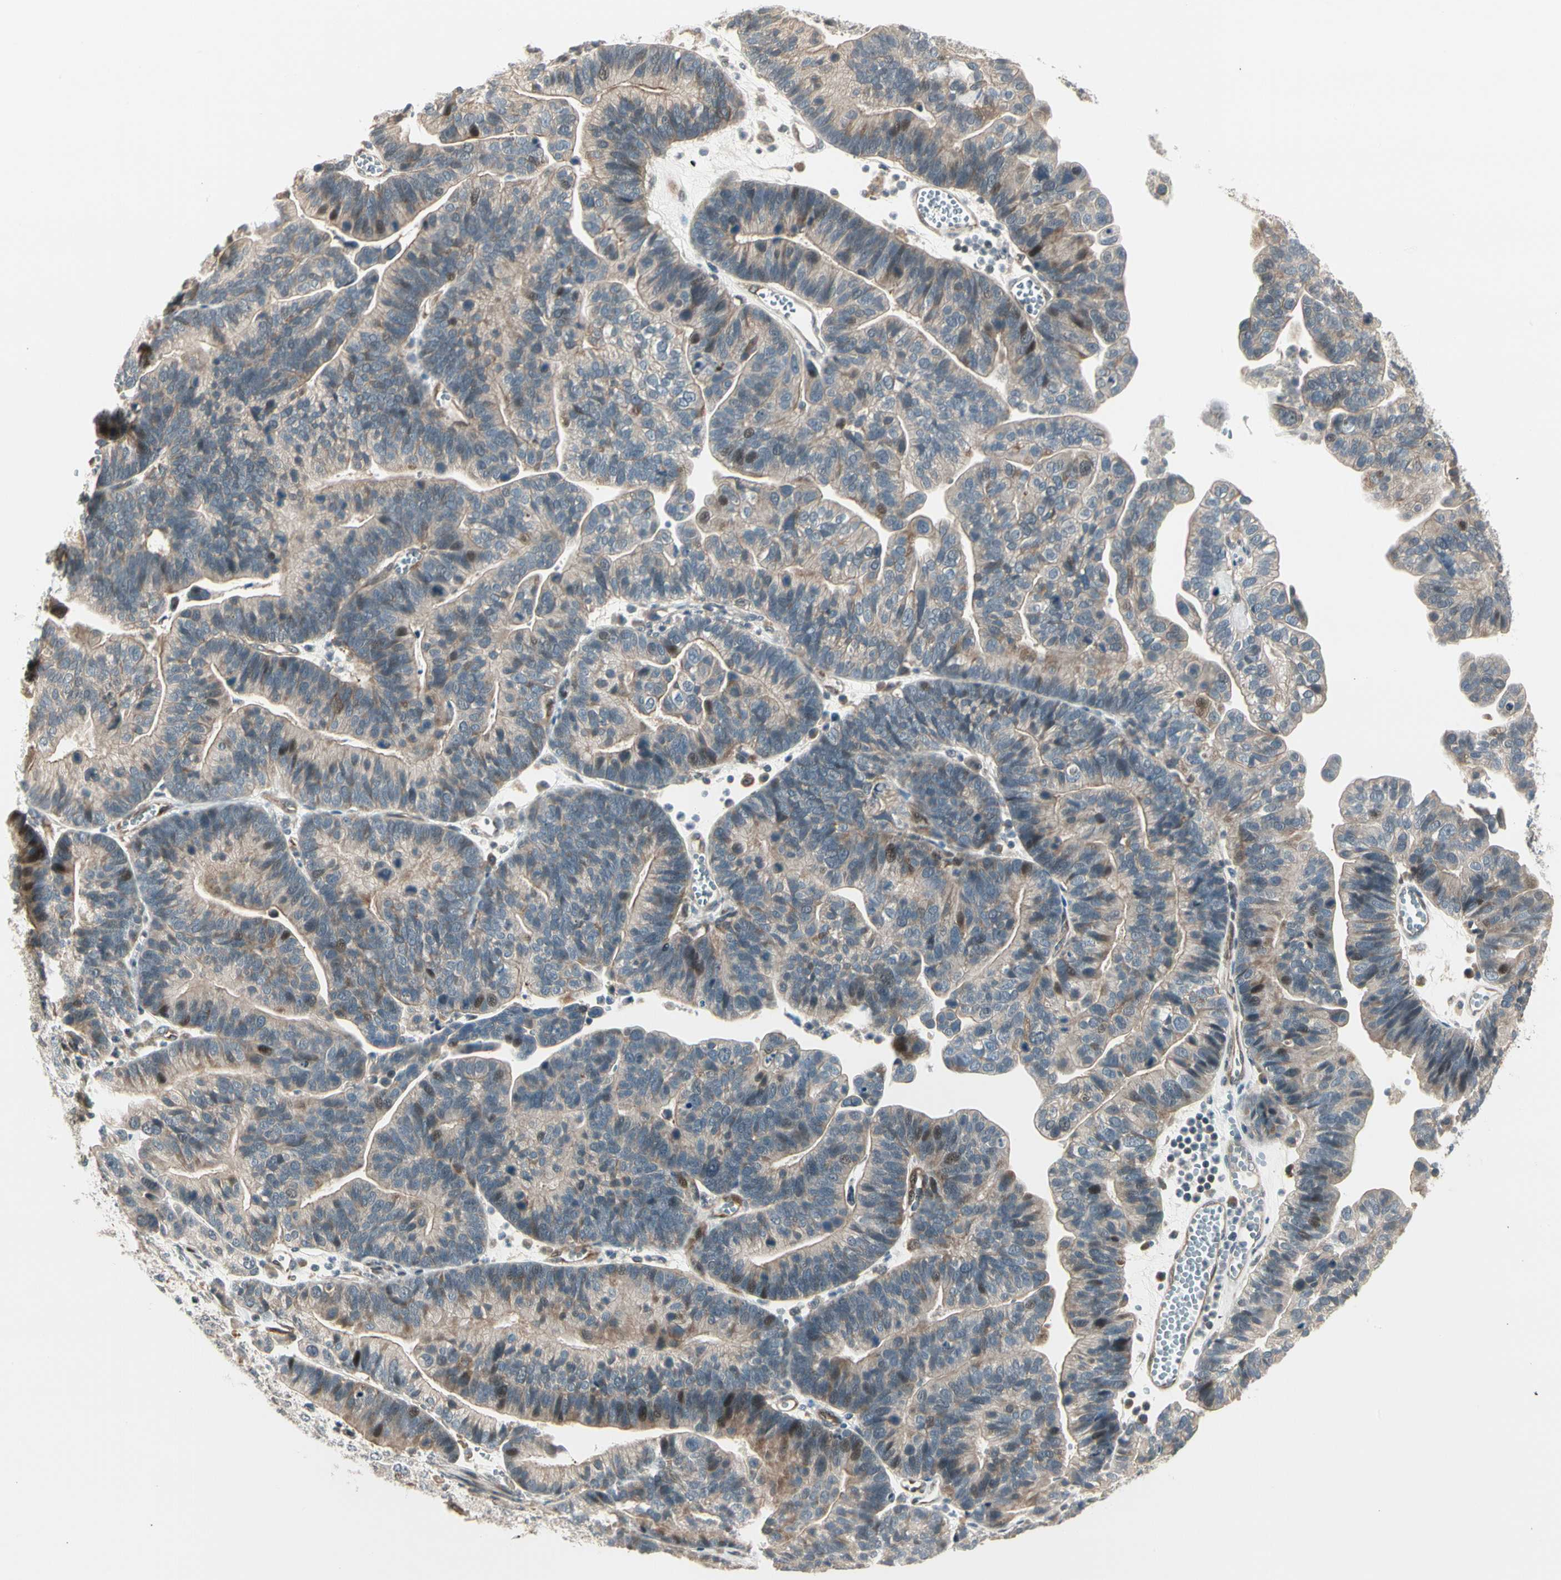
{"staining": {"intensity": "weak", "quantity": ">75%", "location": "cytoplasmic/membranous,nuclear"}, "tissue": "ovarian cancer", "cell_type": "Tumor cells", "image_type": "cancer", "snomed": [{"axis": "morphology", "description": "Cystadenocarcinoma, serous, NOS"}, {"axis": "topography", "description": "Ovary"}], "caption": "This is an image of immunohistochemistry (IHC) staining of ovarian cancer, which shows weak expression in the cytoplasmic/membranous and nuclear of tumor cells.", "gene": "SVBP", "patient": {"sex": "female", "age": 56}}